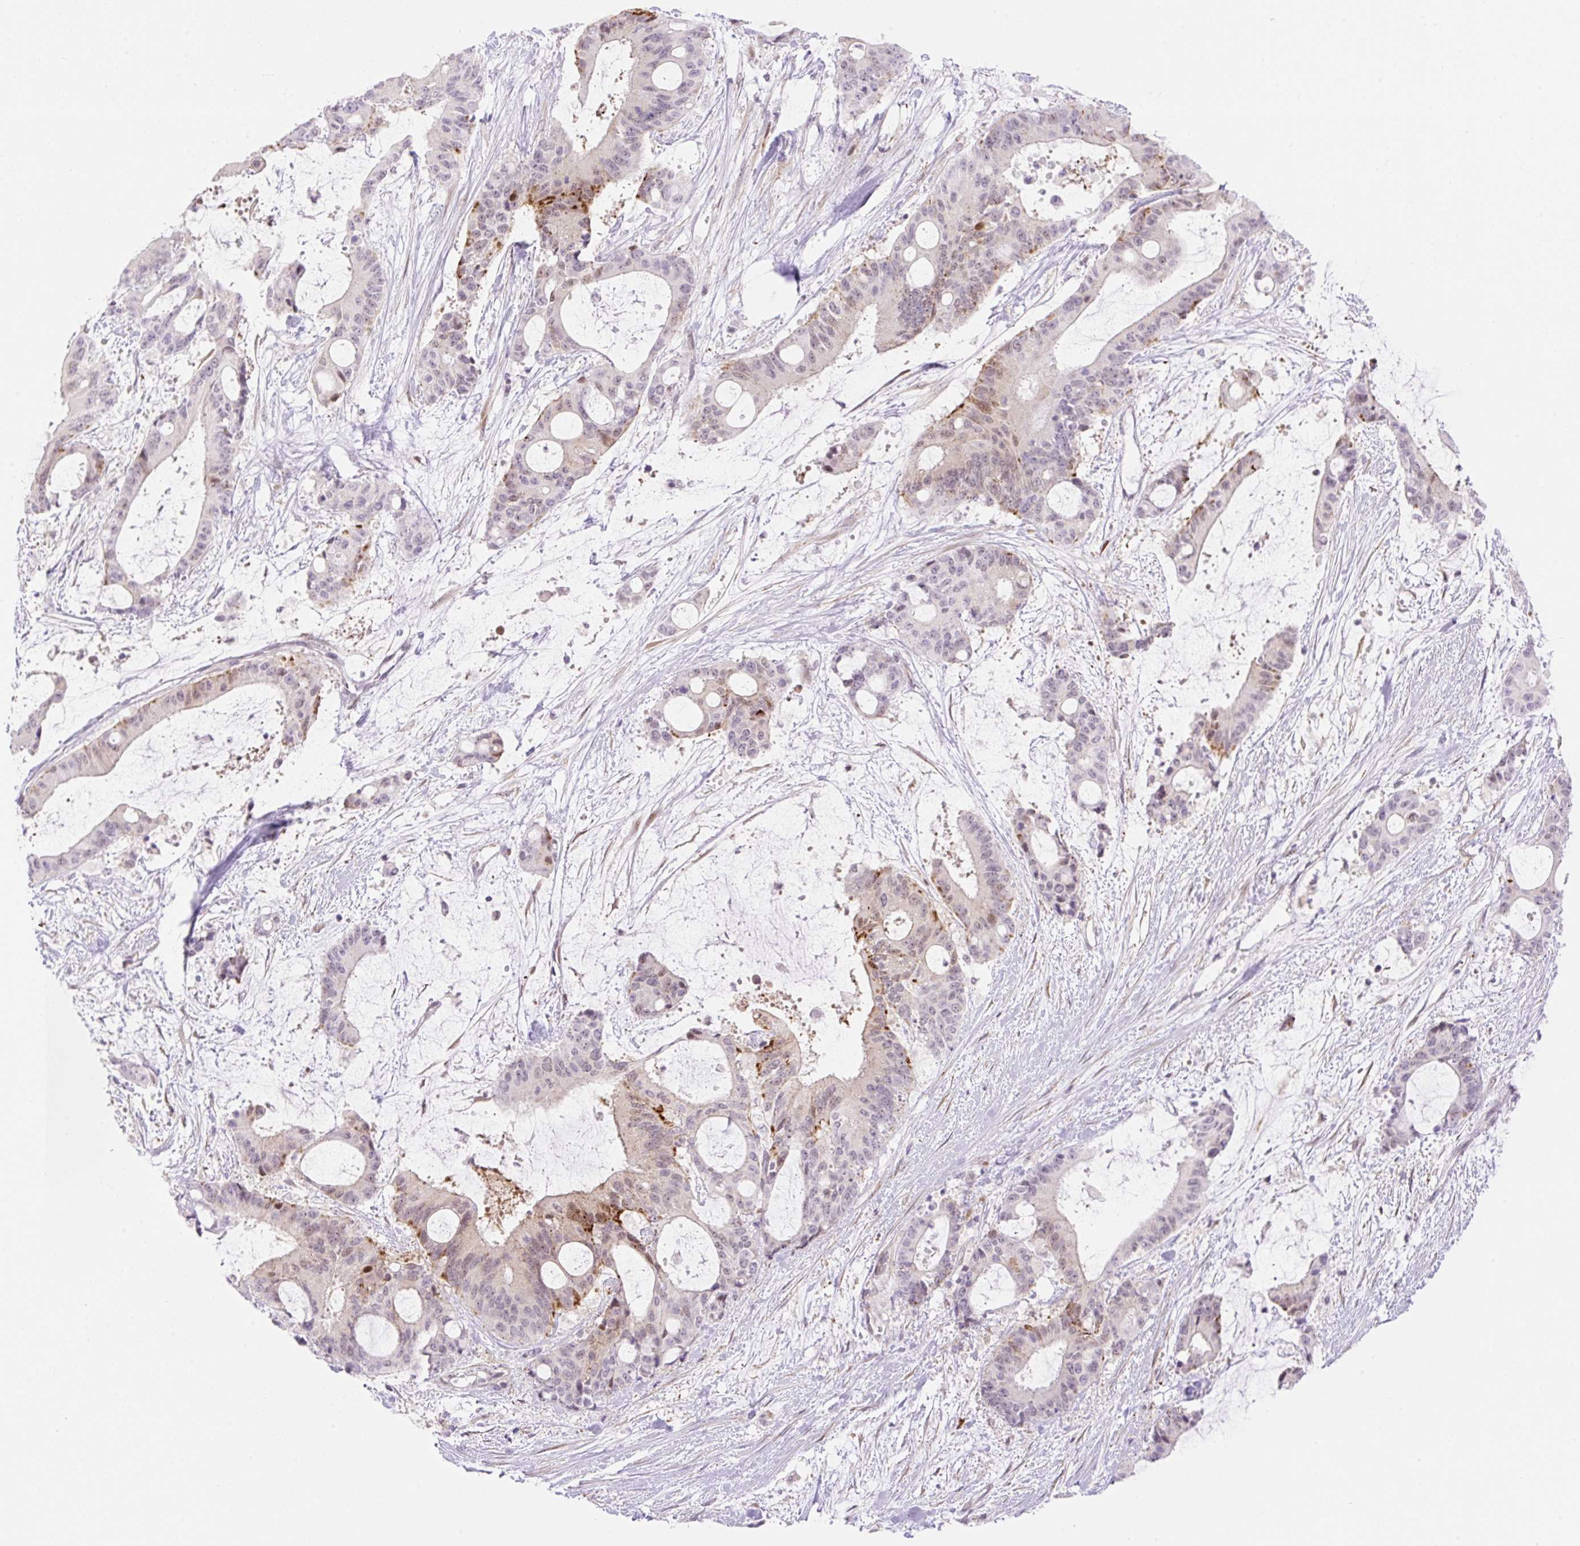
{"staining": {"intensity": "moderate", "quantity": "<25%", "location": "cytoplasmic/membranous,nuclear"}, "tissue": "liver cancer", "cell_type": "Tumor cells", "image_type": "cancer", "snomed": [{"axis": "morphology", "description": "Normal tissue, NOS"}, {"axis": "morphology", "description": "Cholangiocarcinoma"}, {"axis": "topography", "description": "Liver"}, {"axis": "topography", "description": "Peripheral nerve tissue"}], "caption": "Moderate cytoplasmic/membranous and nuclear protein staining is appreciated in approximately <25% of tumor cells in liver cholangiocarcinoma.", "gene": "ZFP41", "patient": {"sex": "female", "age": 73}}